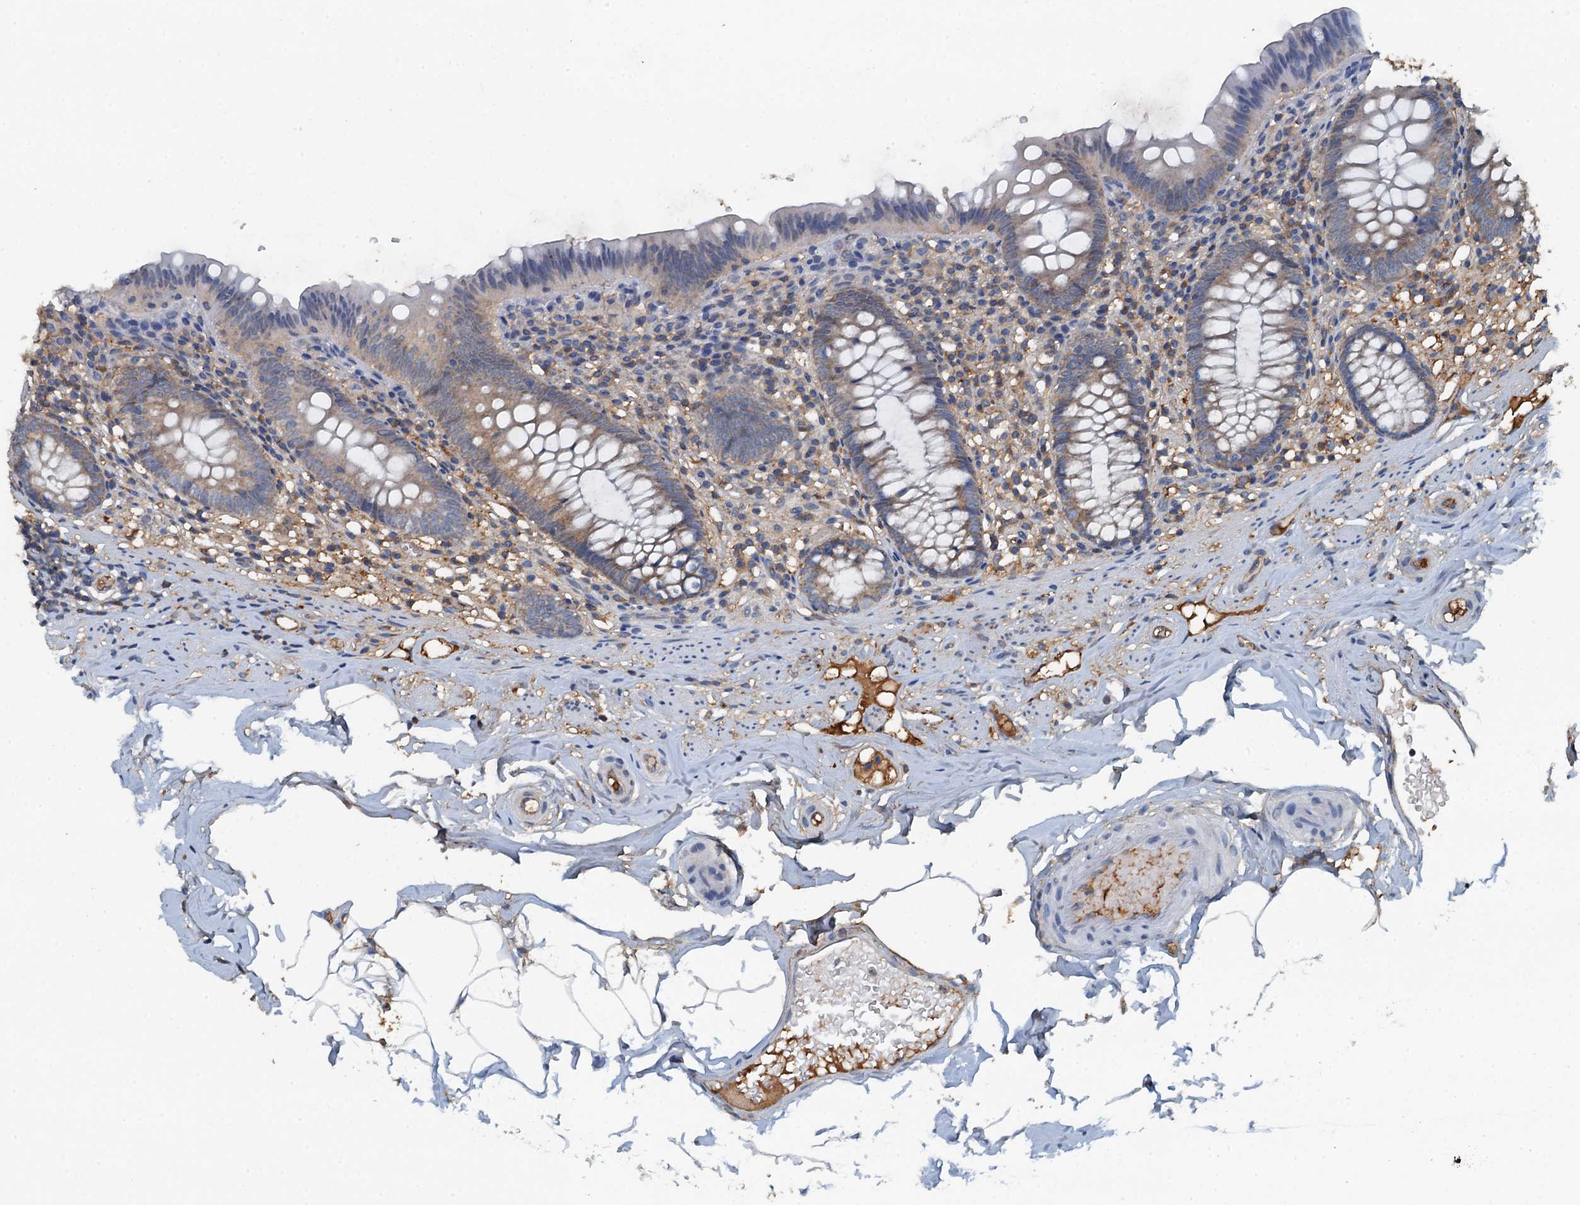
{"staining": {"intensity": "weak", "quantity": "25%-75%", "location": "cytoplasmic/membranous"}, "tissue": "appendix", "cell_type": "Glandular cells", "image_type": "normal", "snomed": [{"axis": "morphology", "description": "Normal tissue, NOS"}, {"axis": "topography", "description": "Appendix"}], "caption": "About 25%-75% of glandular cells in benign appendix show weak cytoplasmic/membranous protein staining as visualized by brown immunohistochemical staining.", "gene": "LSM14B", "patient": {"sex": "male", "age": 55}}